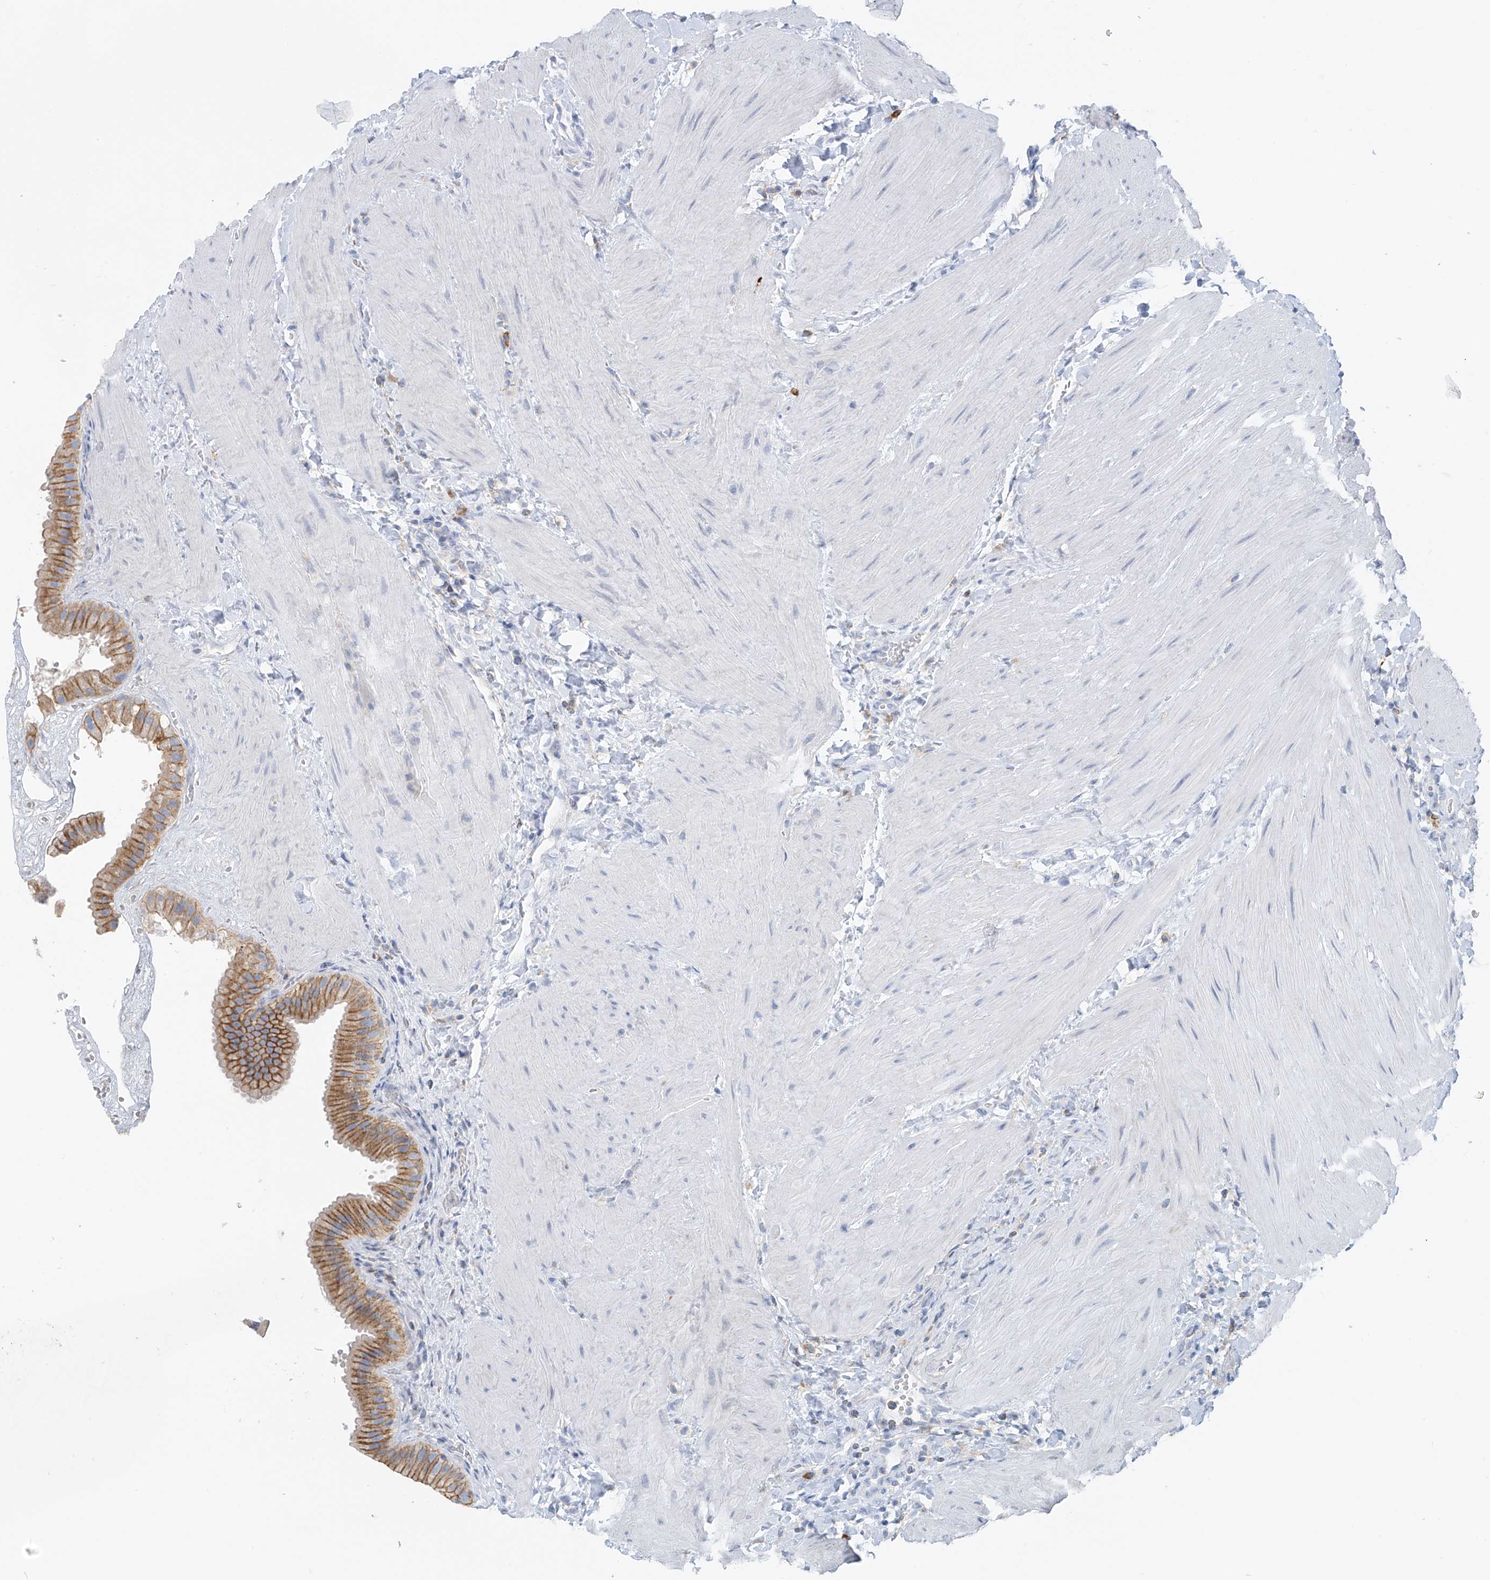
{"staining": {"intensity": "moderate", "quantity": ">75%", "location": "cytoplasmic/membranous"}, "tissue": "gallbladder", "cell_type": "Glandular cells", "image_type": "normal", "snomed": [{"axis": "morphology", "description": "Normal tissue, NOS"}, {"axis": "topography", "description": "Gallbladder"}], "caption": "A histopathology image of human gallbladder stained for a protein reveals moderate cytoplasmic/membranous brown staining in glandular cells. Immunohistochemistry (ihc) stains the protein of interest in brown and the nuclei are stained blue.", "gene": "POMGNT2", "patient": {"sex": "male", "age": 55}}